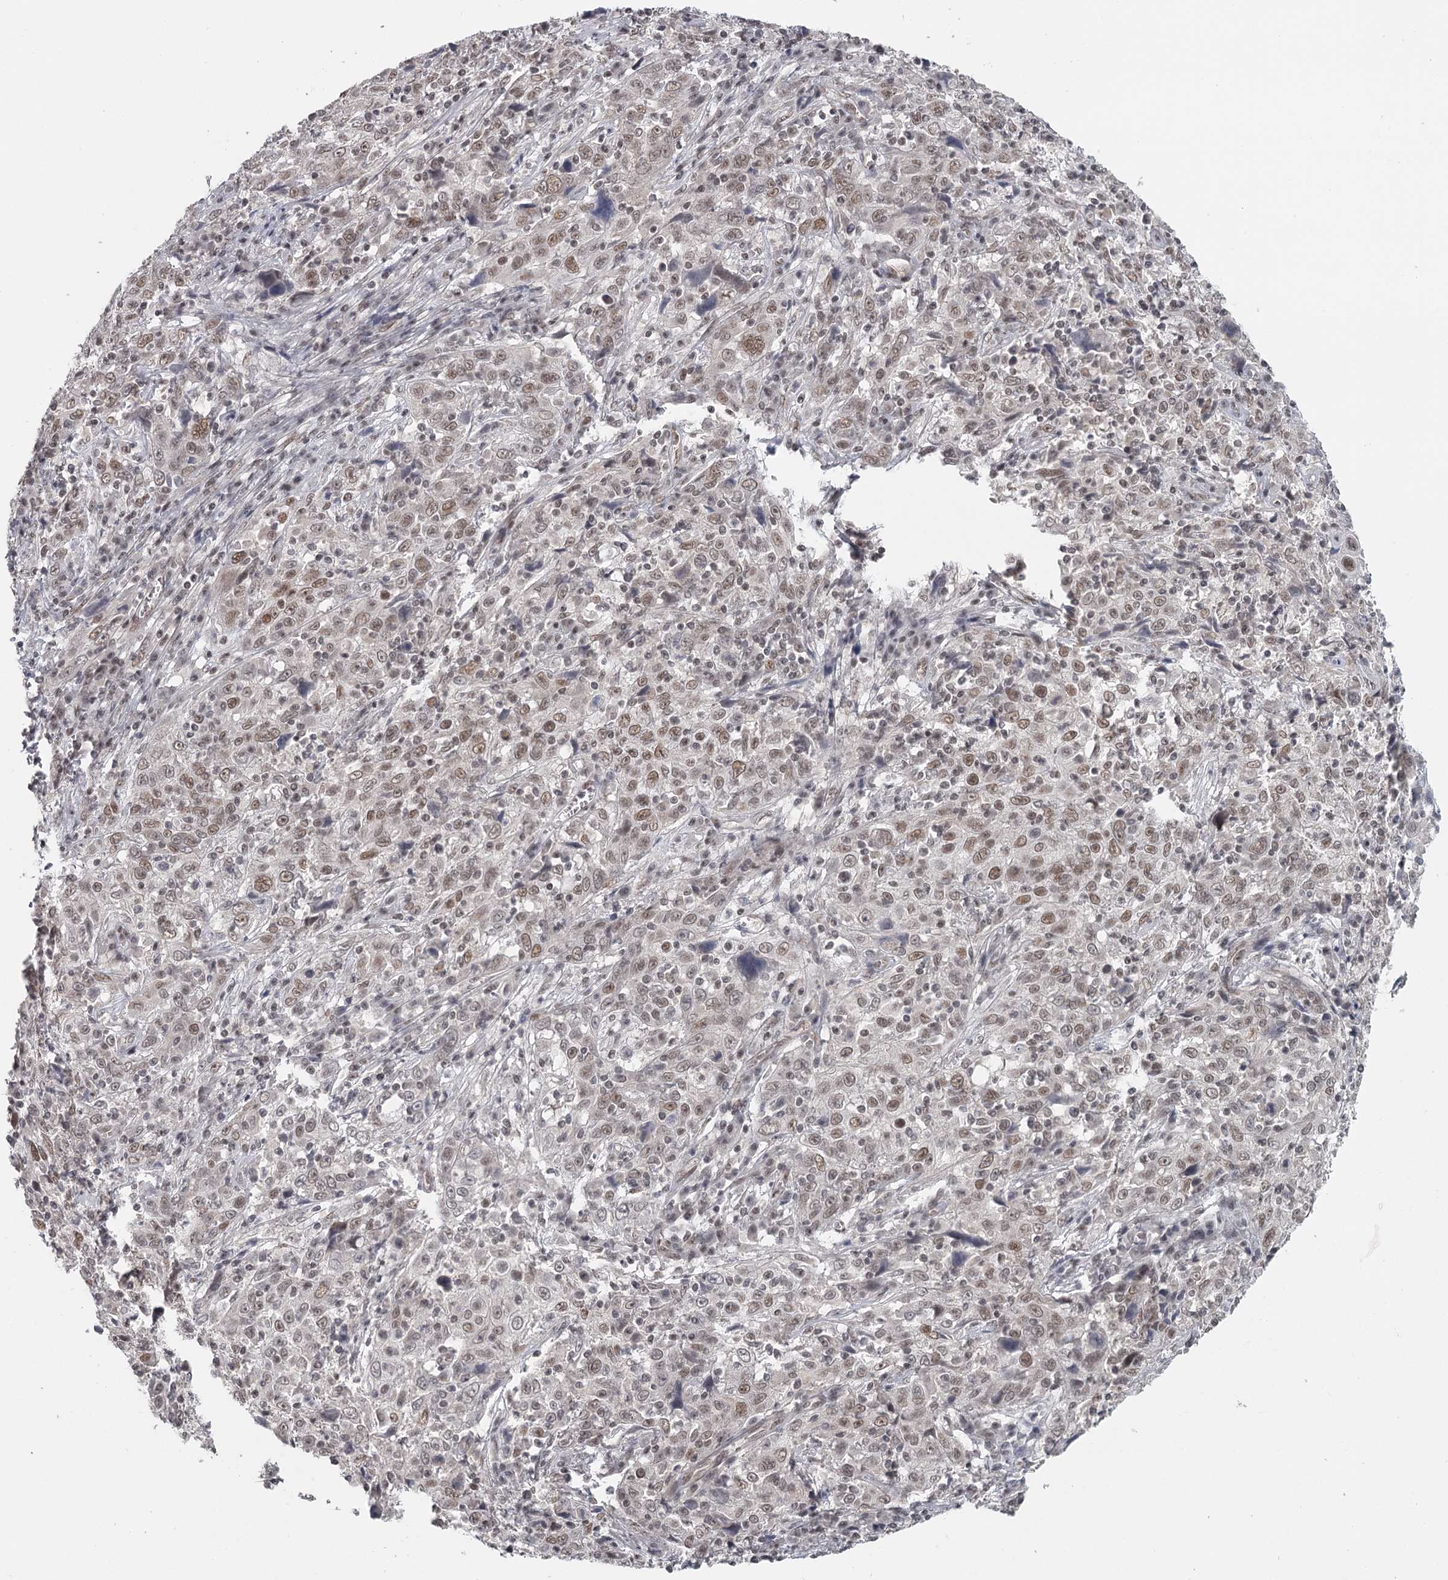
{"staining": {"intensity": "weak", "quantity": ">75%", "location": "nuclear"}, "tissue": "cervical cancer", "cell_type": "Tumor cells", "image_type": "cancer", "snomed": [{"axis": "morphology", "description": "Squamous cell carcinoma, NOS"}, {"axis": "topography", "description": "Cervix"}], "caption": "DAB immunohistochemical staining of squamous cell carcinoma (cervical) exhibits weak nuclear protein positivity in about >75% of tumor cells.", "gene": "FAM13C", "patient": {"sex": "female", "age": 46}}